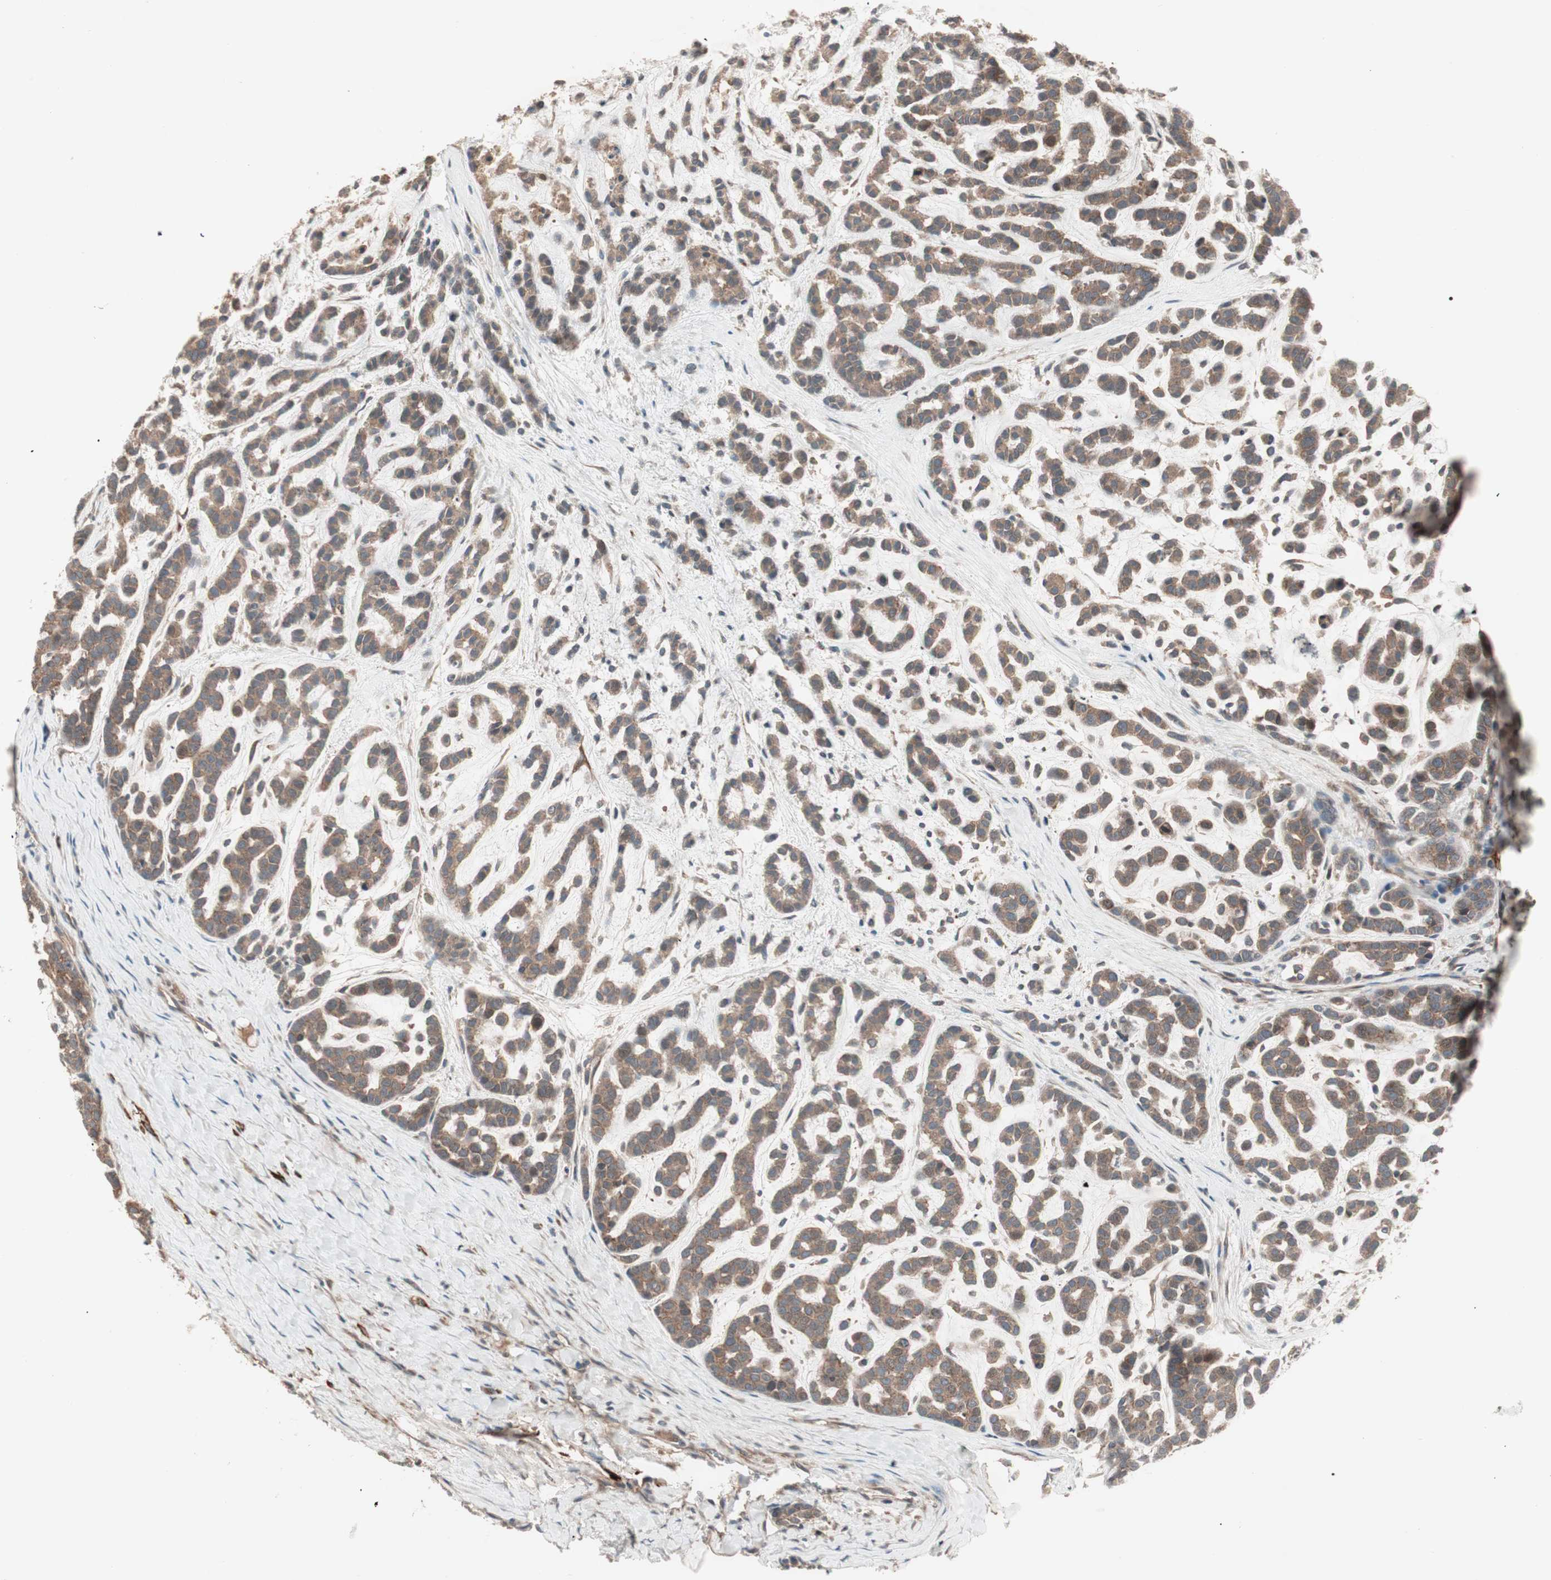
{"staining": {"intensity": "strong", "quantity": ">75%", "location": "cytoplasmic/membranous"}, "tissue": "head and neck cancer", "cell_type": "Tumor cells", "image_type": "cancer", "snomed": [{"axis": "morphology", "description": "Adenocarcinoma, NOS"}, {"axis": "morphology", "description": "Adenoma, NOS"}, {"axis": "topography", "description": "Head-Neck"}], "caption": "Immunohistochemical staining of human head and neck cancer (adenoma) reveals high levels of strong cytoplasmic/membranous protein positivity in about >75% of tumor cells.", "gene": "TFPI", "patient": {"sex": "female", "age": 55}}